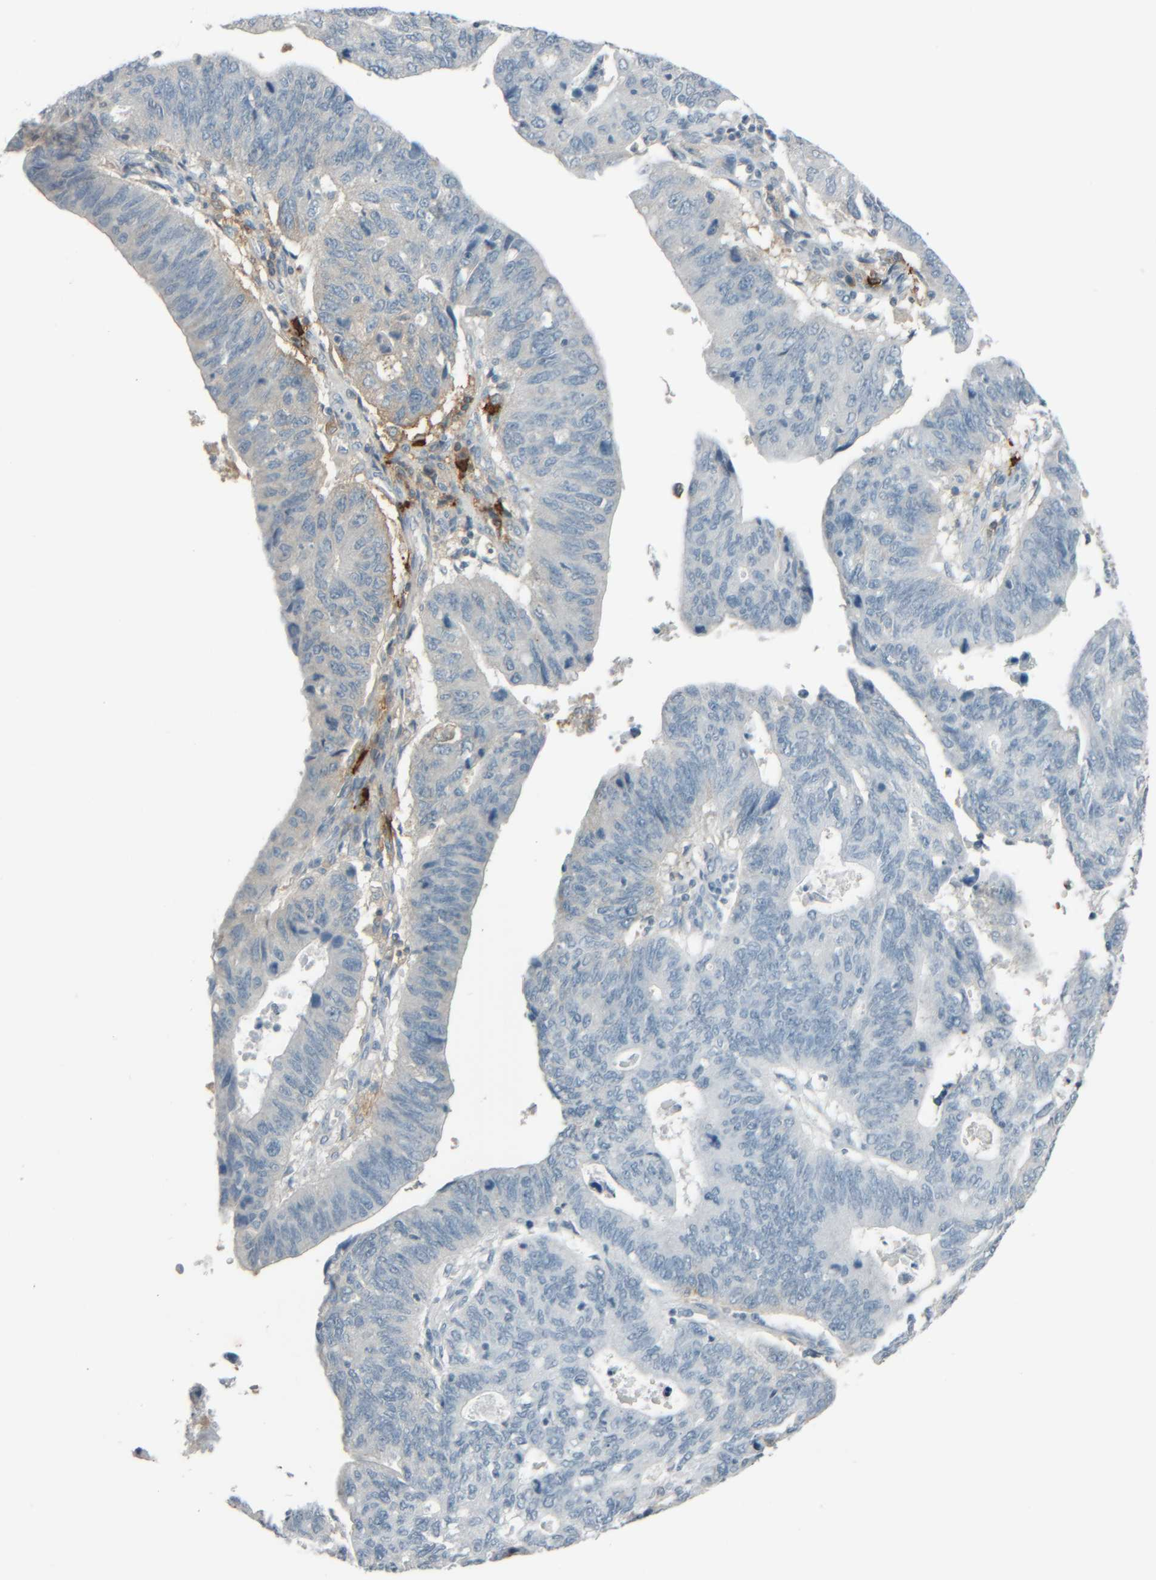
{"staining": {"intensity": "negative", "quantity": "none", "location": "none"}, "tissue": "stomach cancer", "cell_type": "Tumor cells", "image_type": "cancer", "snomed": [{"axis": "morphology", "description": "Adenocarcinoma, NOS"}, {"axis": "topography", "description": "Stomach"}], "caption": "The immunohistochemistry (IHC) image has no significant expression in tumor cells of adenocarcinoma (stomach) tissue.", "gene": "TPSAB1", "patient": {"sex": "male", "age": 59}}